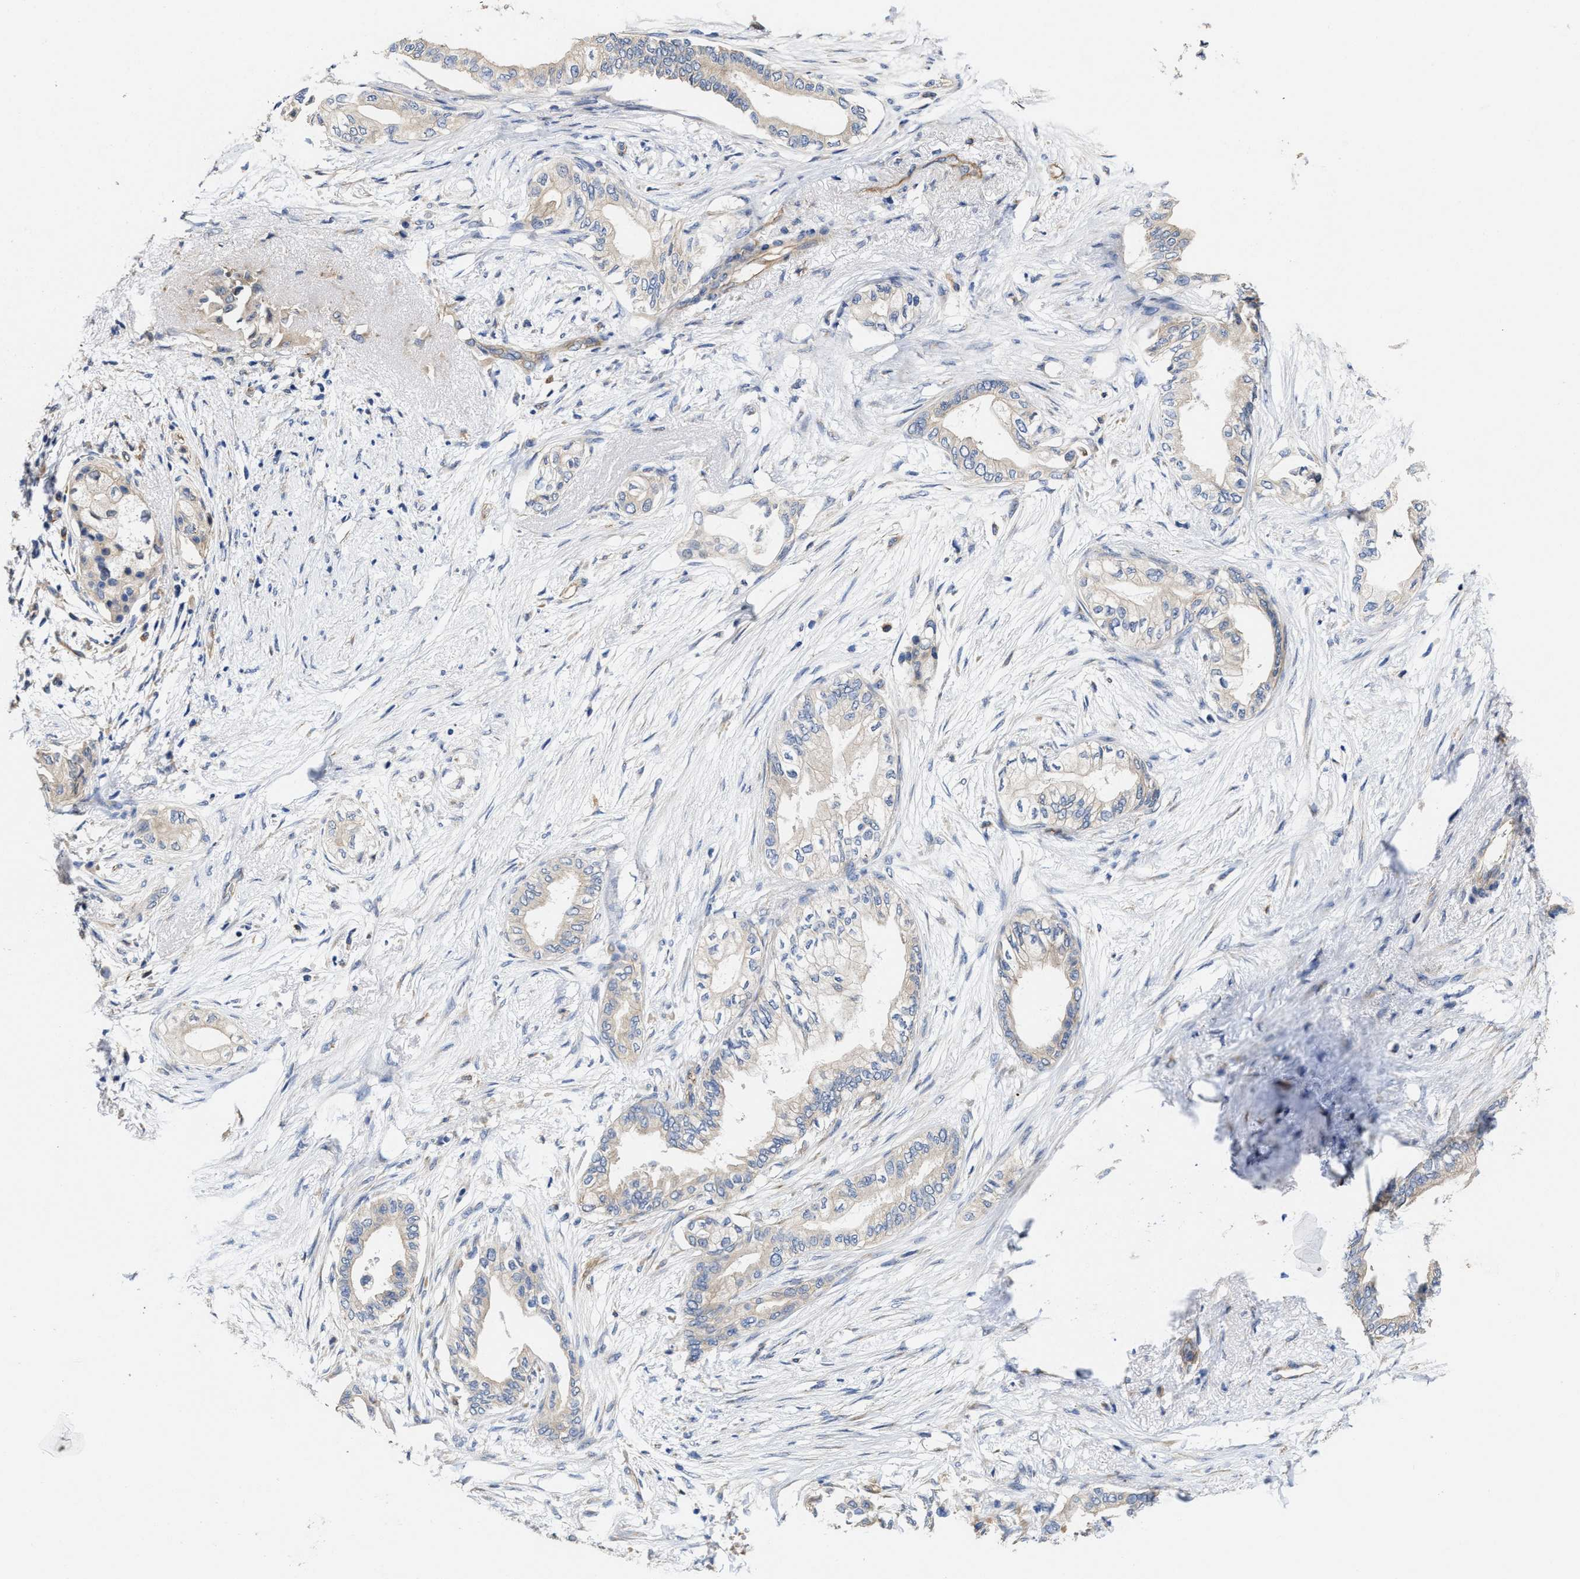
{"staining": {"intensity": "weak", "quantity": "25%-75%", "location": "cytoplasmic/membranous"}, "tissue": "pancreatic cancer", "cell_type": "Tumor cells", "image_type": "cancer", "snomed": [{"axis": "morphology", "description": "Normal tissue, NOS"}, {"axis": "morphology", "description": "Adenocarcinoma, NOS"}, {"axis": "topography", "description": "Pancreas"}, {"axis": "topography", "description": "Duodenum"}], "caption": "Pancreatic adenocarcinoma was stained to show a protein in brown. There is low levels of weak cytoplasmic/membranous positivity in about 25%-75% of tumor cells.", "gene": "TRAF6", "patient": {"sex": "female", "age": 60}}